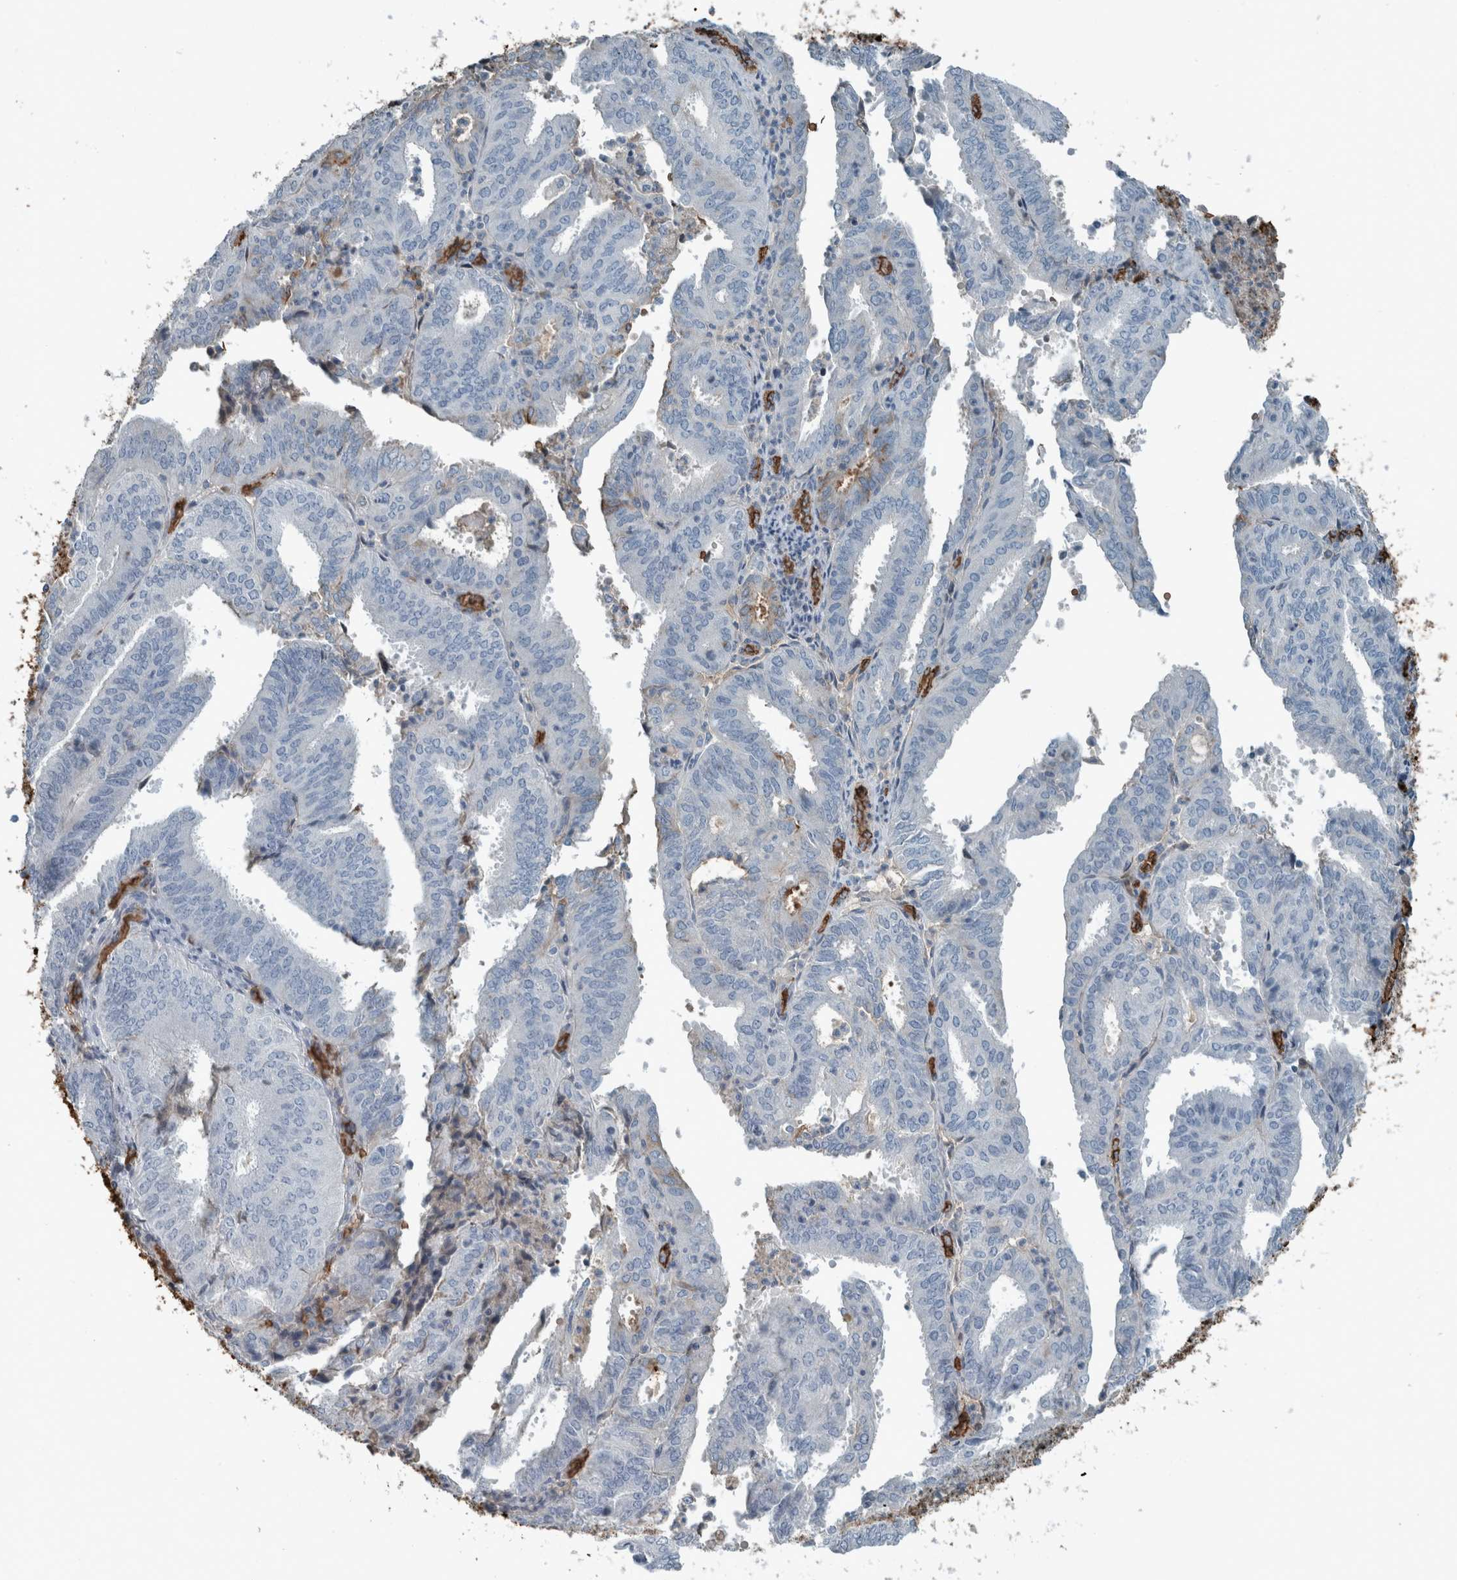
{"staining": {"intensity": "negative", "quantity": "none", "location": "none"}, "tissue": "endometrial cancer", "cell_type": "Tumor cells", "image_type": "cancer", "snomed": [{"axis": "morphology", "description": "Adenocarcinoma, NOS"}, {"axis": "topography", "description": "Uterus"}], "caption": "Tumor cells show no significant protein staining in endometrial adenocarcinoma.", "gene": "LBP", "patient": {"sex": "female", "age": 60}}